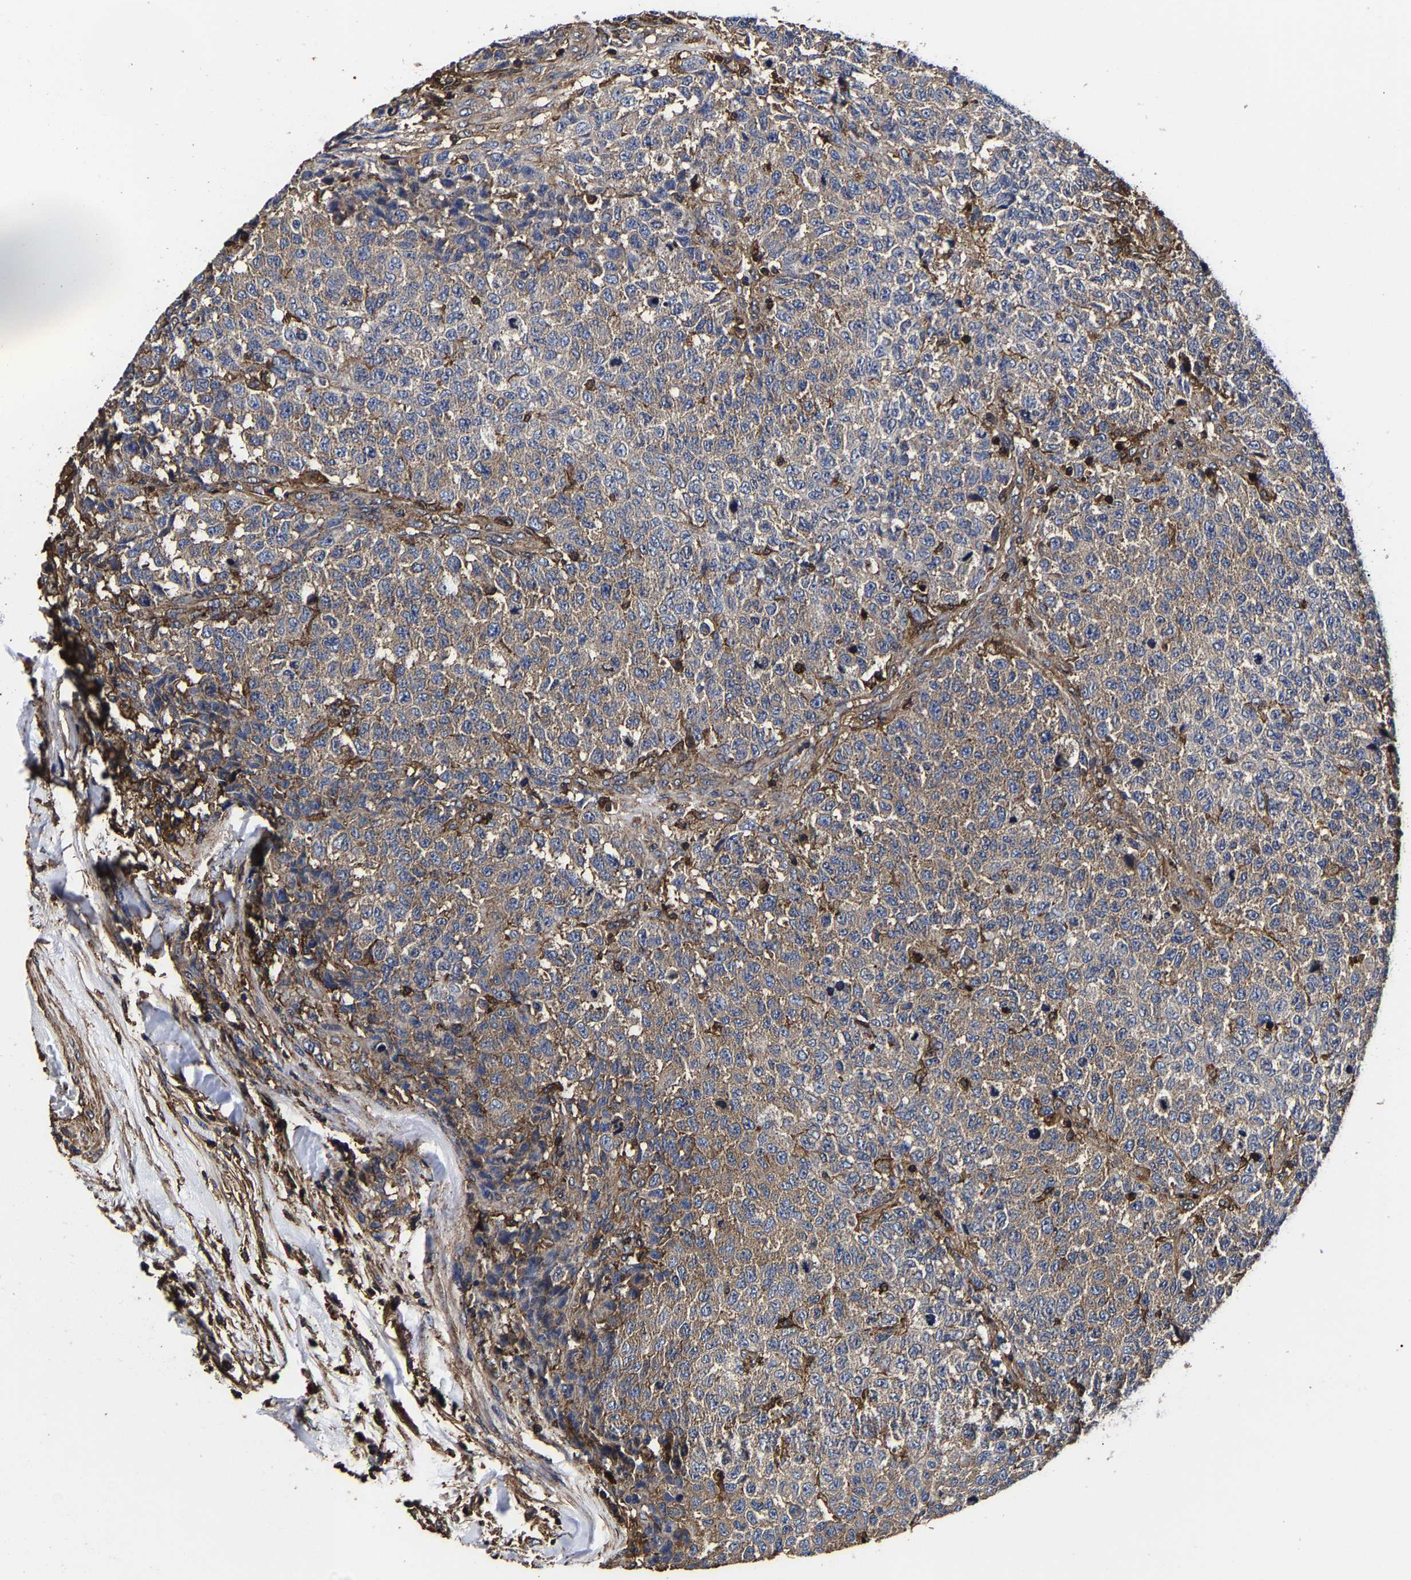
{"staining": {"intensity": "weak", "quantity": ">75%", "location": "cytoplasmic/membranous"}, "tissue": "testis cancer", "cell_type": "Tumor cells", "image_type": "cancer", "snomed": [{"axis": "morphology", "description": "Seminoma, NOS"}, {"axis": "topography", "description": "Testis"}], "caption": "Immunohistochemistry histopathology image of testis cancer stained for a protein (brown), which shows low levels of weak cytoplasmic/membranous expression in approximately >75% of tumor cells.", "gene": "SSH3", "patient": {"sex": "male", "age": 59}}